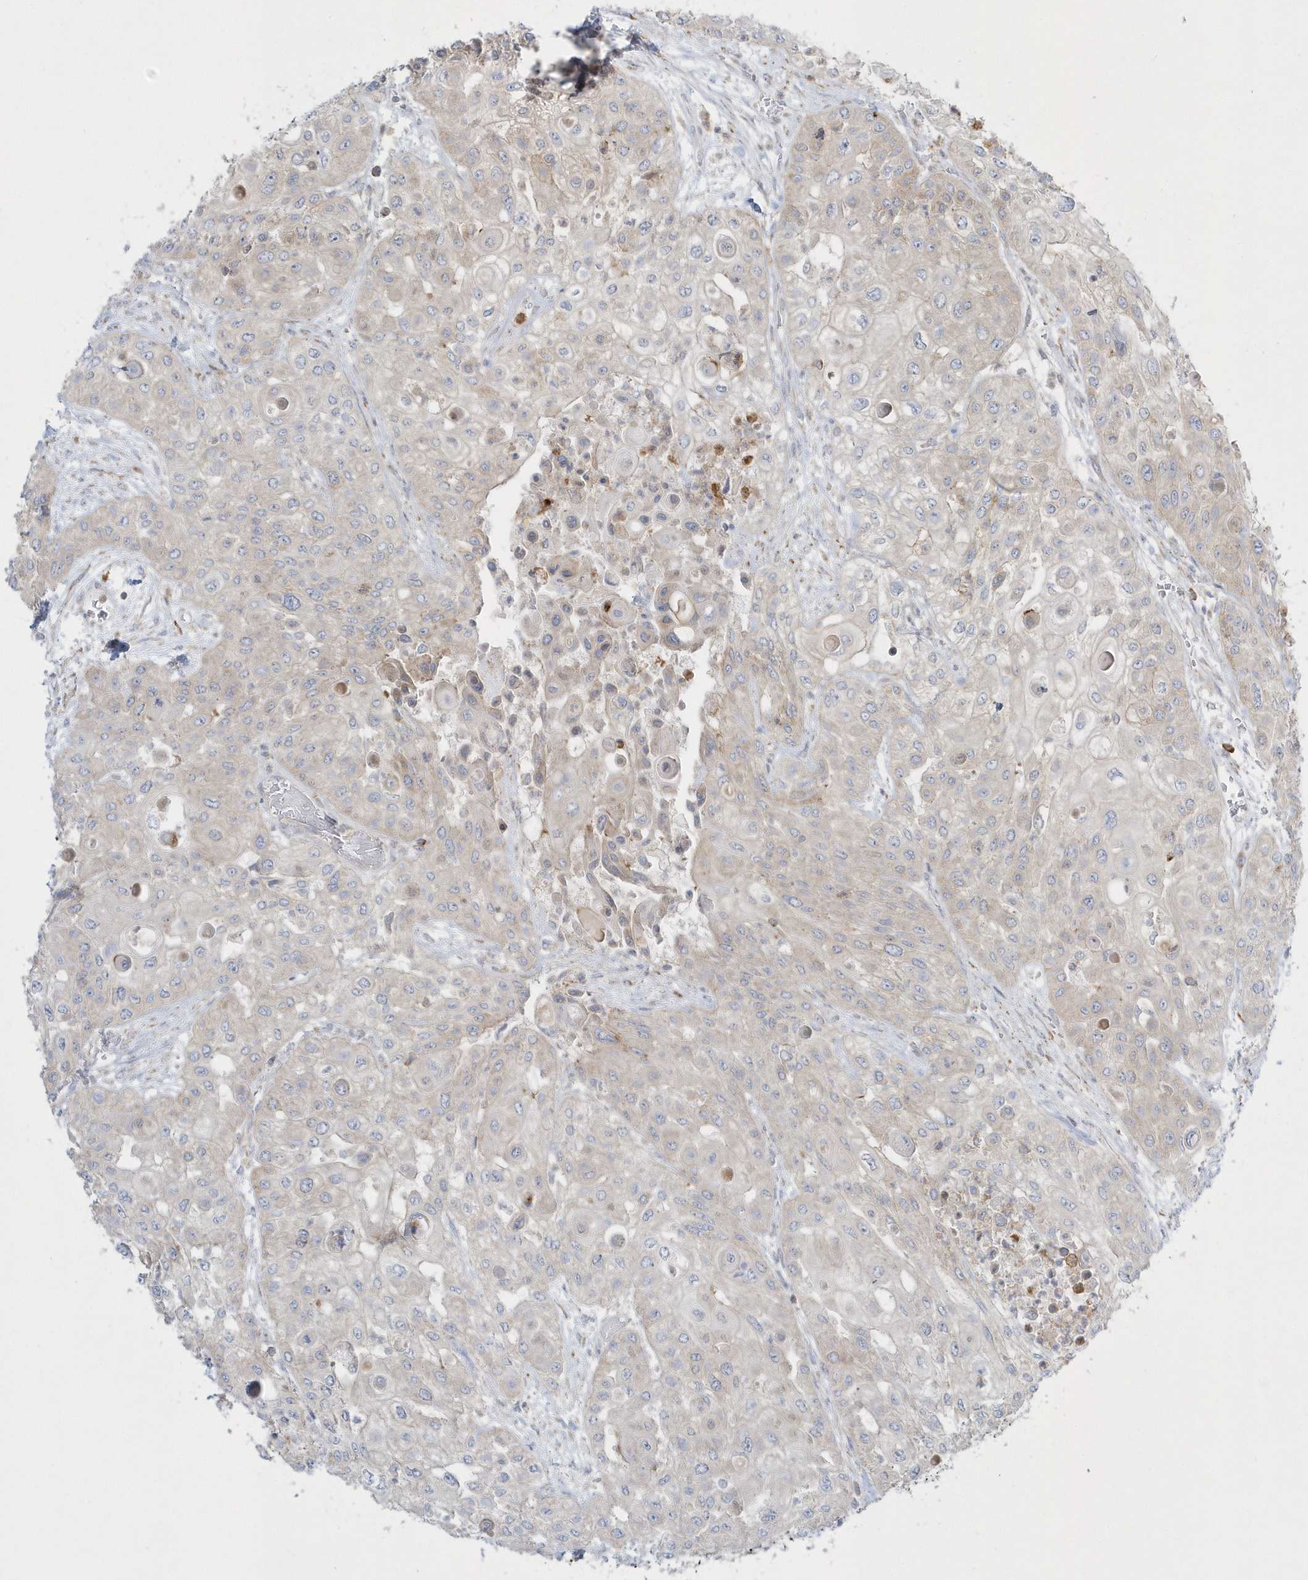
{"staining": {"intensity": "negative", "quantity": "none", "location": "none"}, "tissue": "urothelial cancer", "cell_type": "Tumor cells", "image_type": "cancer", "snomed": [{"axis": "morphology", "description": "Urothelial carcinoma, High grade"}, {"axis": "topography", "description": "Urinary bladder"}], "caption": "High magnification brightfield microscopy of urothelial carcinoma (high-grade) stained with DAB (brown) and counterstained with hematoxylin (blue): tumor cells show no significant expression.", "gene": "DNAJC18", "patient": {"sex": "female", "age": 79}}